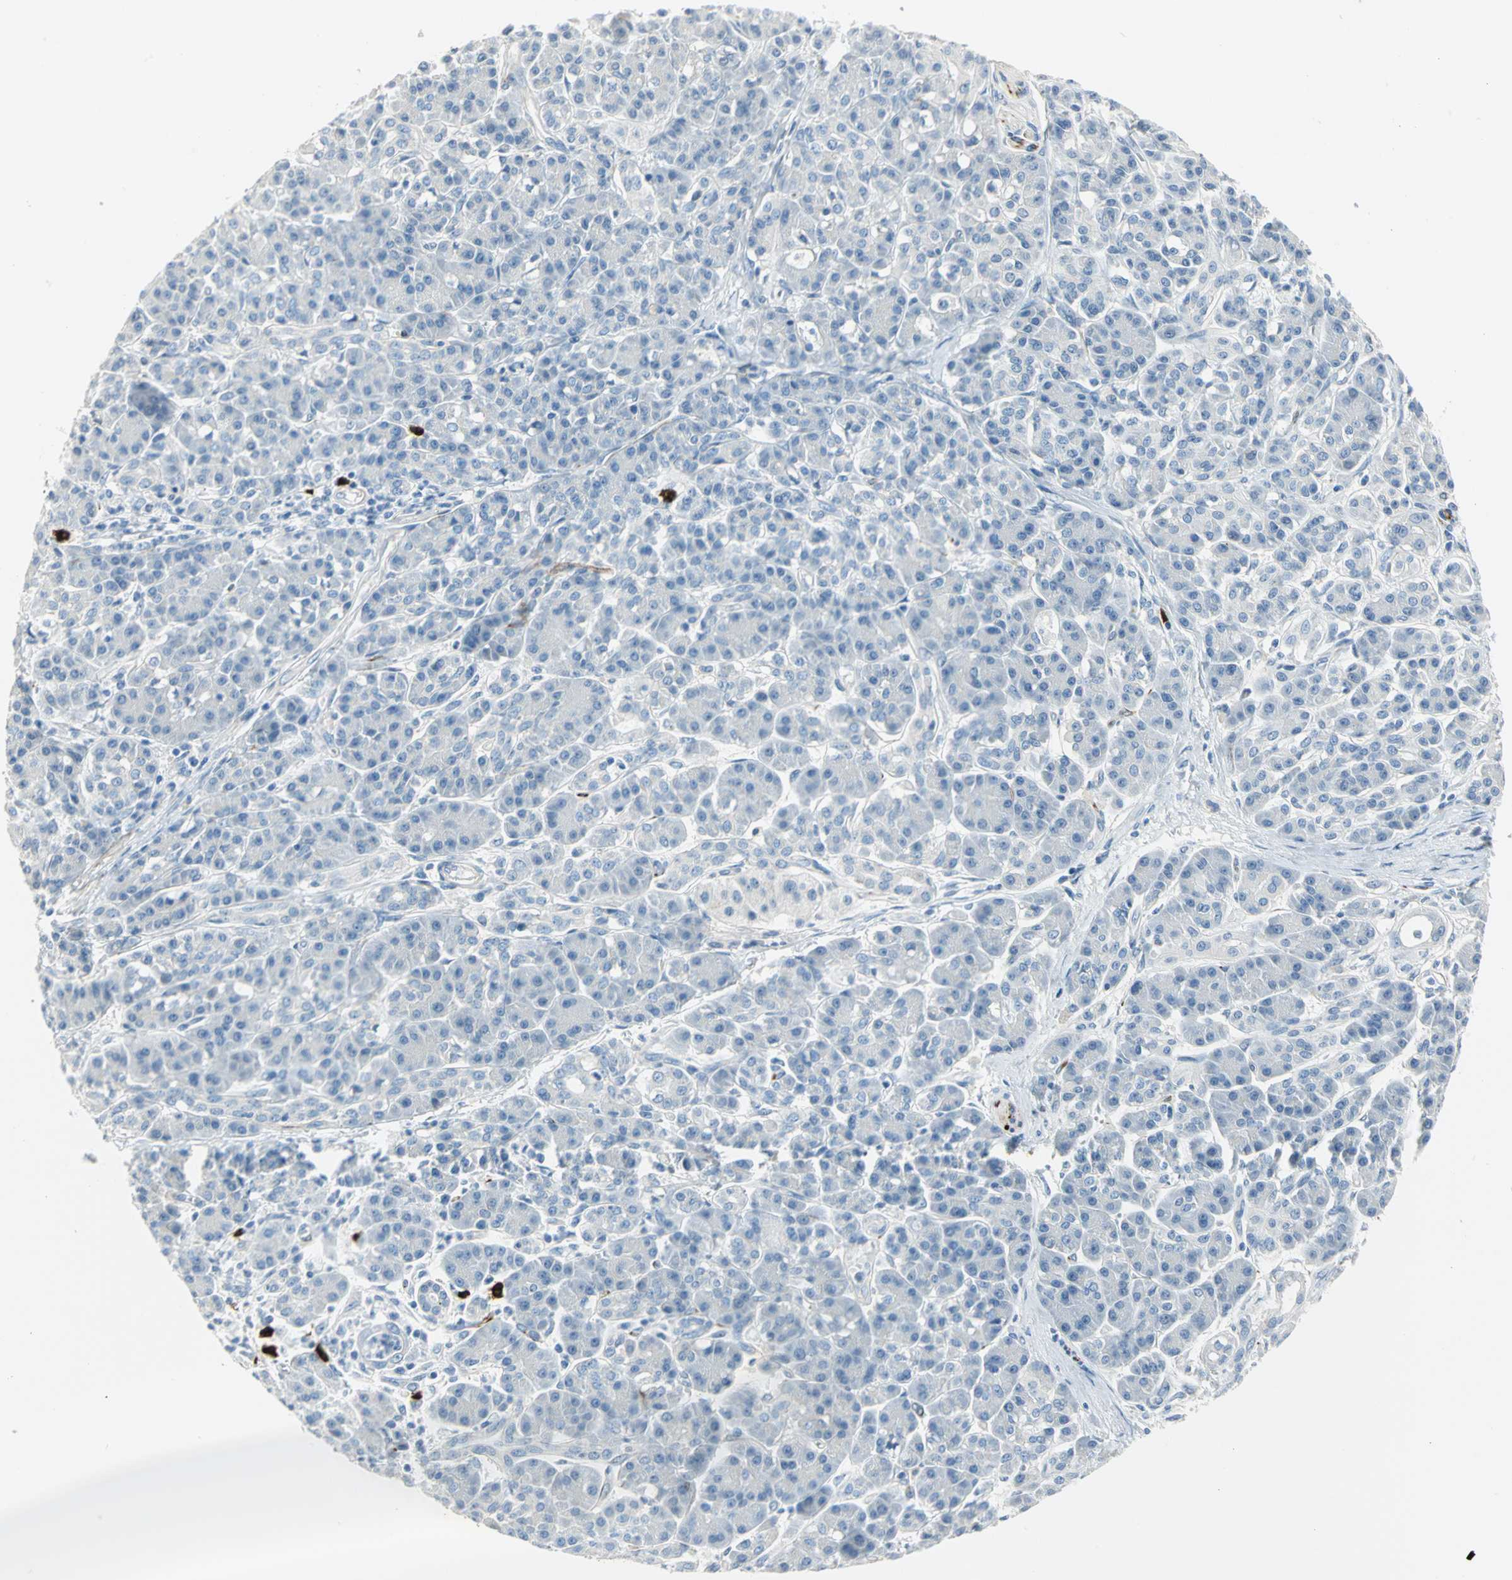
{"staining": {"intensity": "negative", "quantity": "none", "location": "none"}, "tissue": "pancreatic cancer", "cell_type": "Tumor cells", "image_type": "cancer", "snomed": [{"axis": "morphology", "description": "Adenocarcinoma, NOS"}, {"axis": "topography", "description": "Pancreas"}], "caption": "There is no significant positivity in tumor cells of adenocarcinoma (pancreatic).", "gene": "ALOX15", "patient": {"sex": "male", "age": 59}}